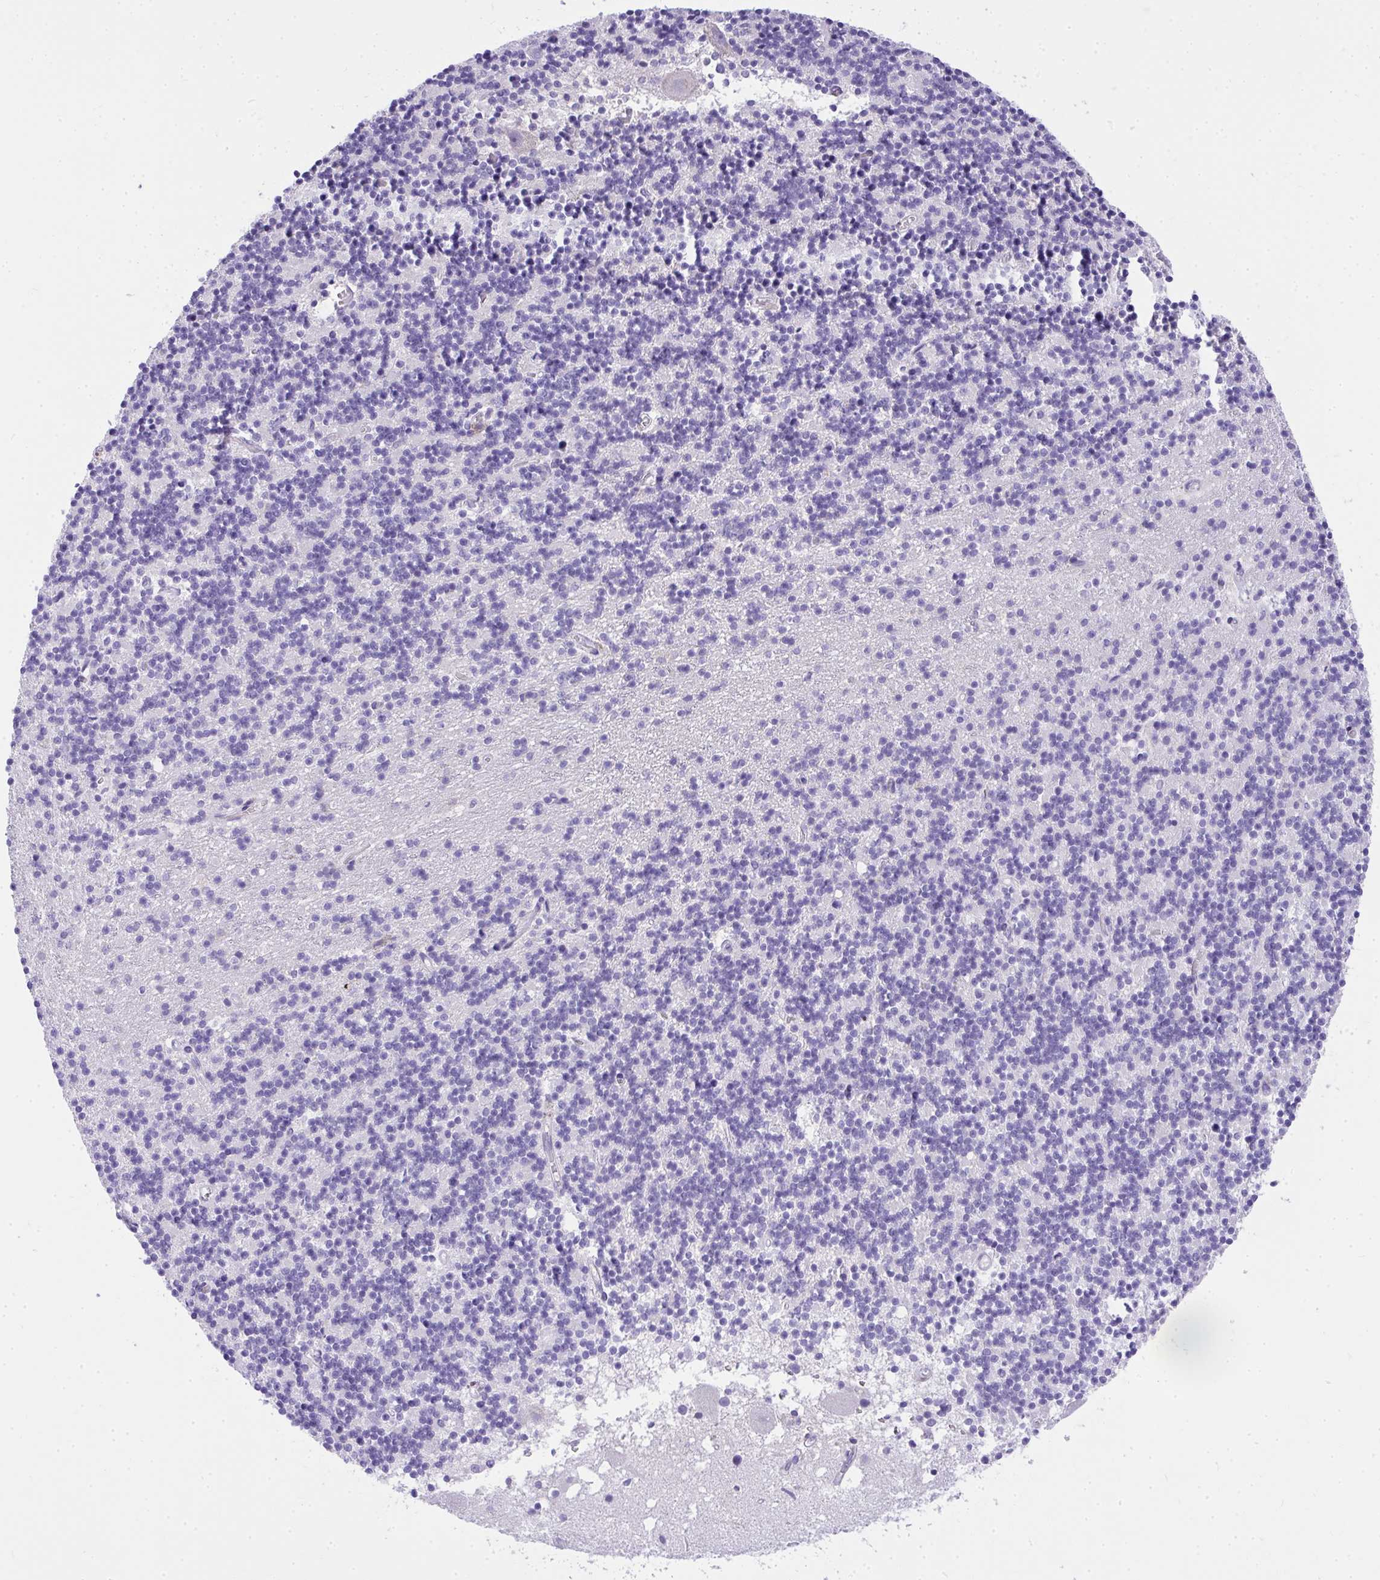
{"staining": {"intensity": "negative", "quantity": "none", "location": "none"}, "tissue": "cerebellum", "cell_type": "Cells in granular layer", "image_type": "normal", "snomed": [{"axis": "morphology", "description": "Normal tissue, NOS"}, {"axis": "topography", "description": "Cerebellum"}], "caption": "The histopathology image demonstrates no significant positivity in cells in granular layer of cerebellum.", "gene": "ADRA2C", "patient": {"sex": "male", "age": 54}}